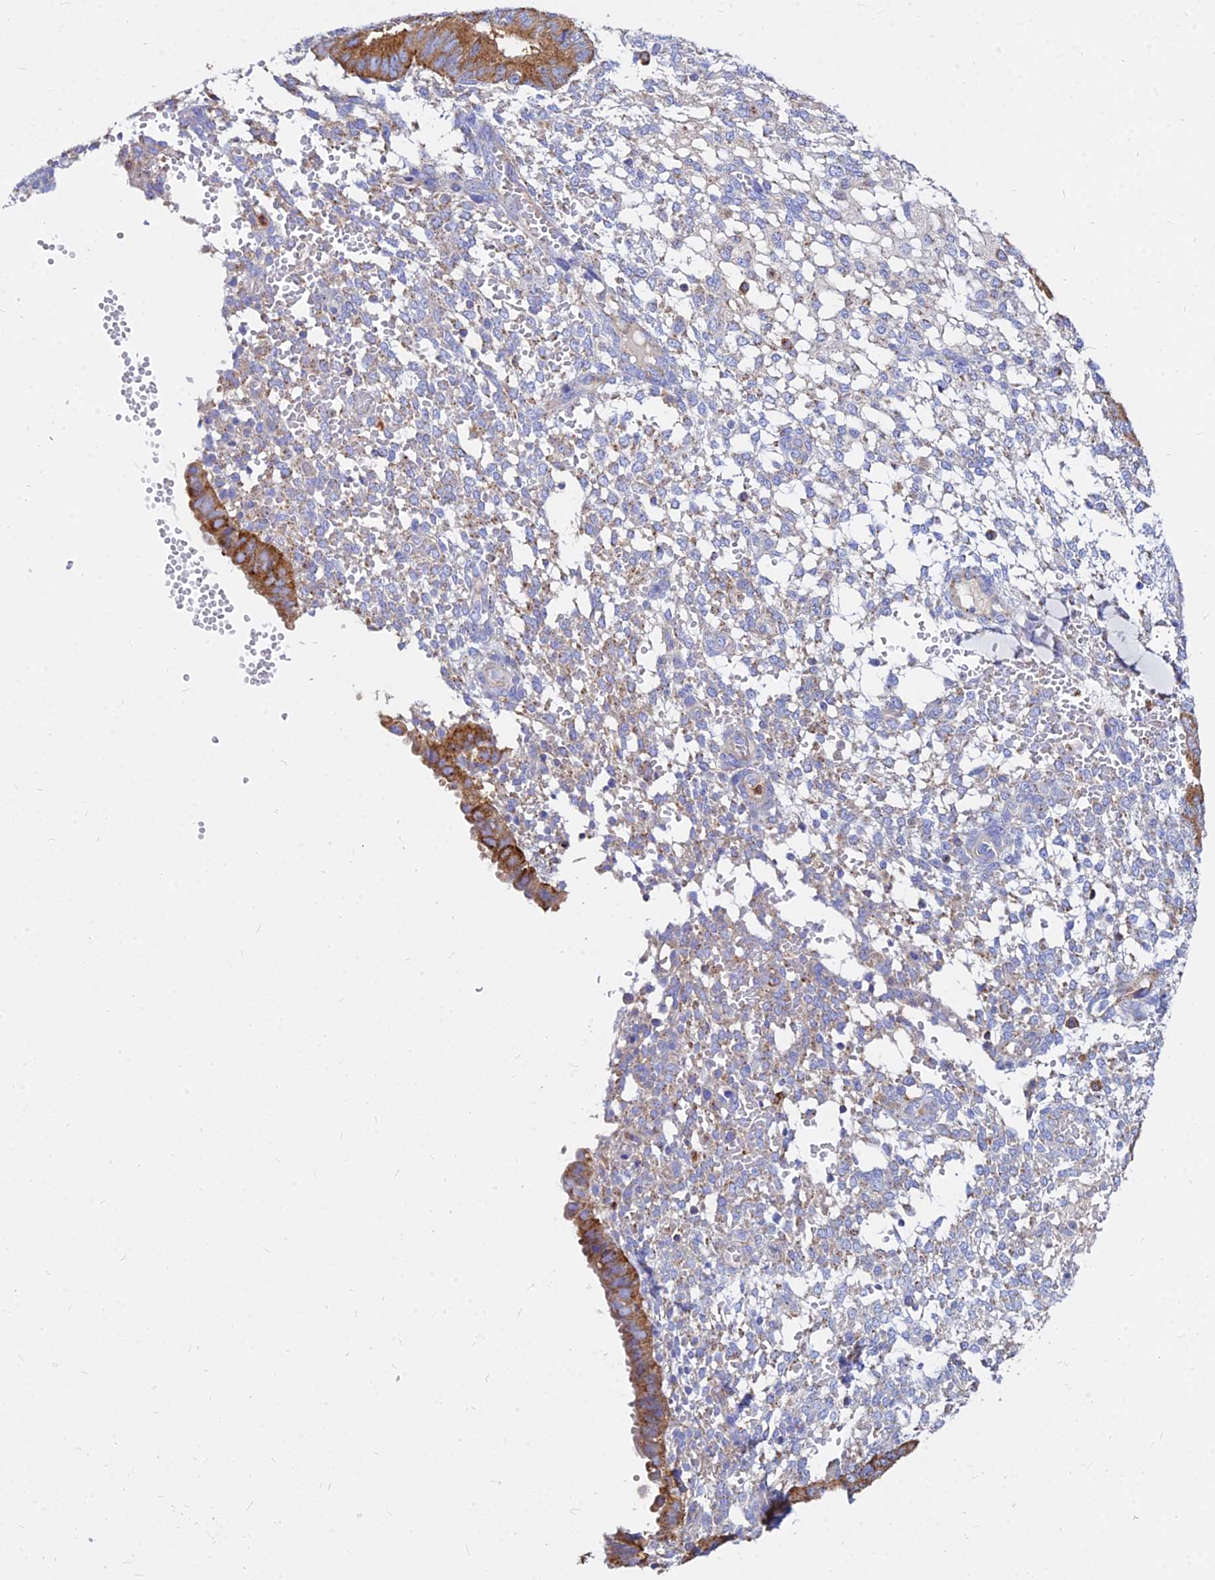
{"staining": {"intensity": "weak", "quantity": "<25%", "location": "cytoplasmic/membranous"}, "tissue": "endometrium", "cell_type": "Cells in endometrial stroma", "image_type": "normal", "snomed": [{"axis": "morphology", "description": "Normal tissue, NOS"}, {"axis": "topography", "description": "Endometrium"}], "caption": "An immunohistochemistry micrograph of unremarkable endometrium is shown. There is no staining in cells in endometrial stroma of endometrium. (Stains: DAB (3,3'-diaminobenzidine) immunohistochemistry with hematoxylin counter stain, Microscopy: brightfield microscopy at high magnification).", "gene": "AGTRAP", "patient": {"sex": "female", "age": 49}}